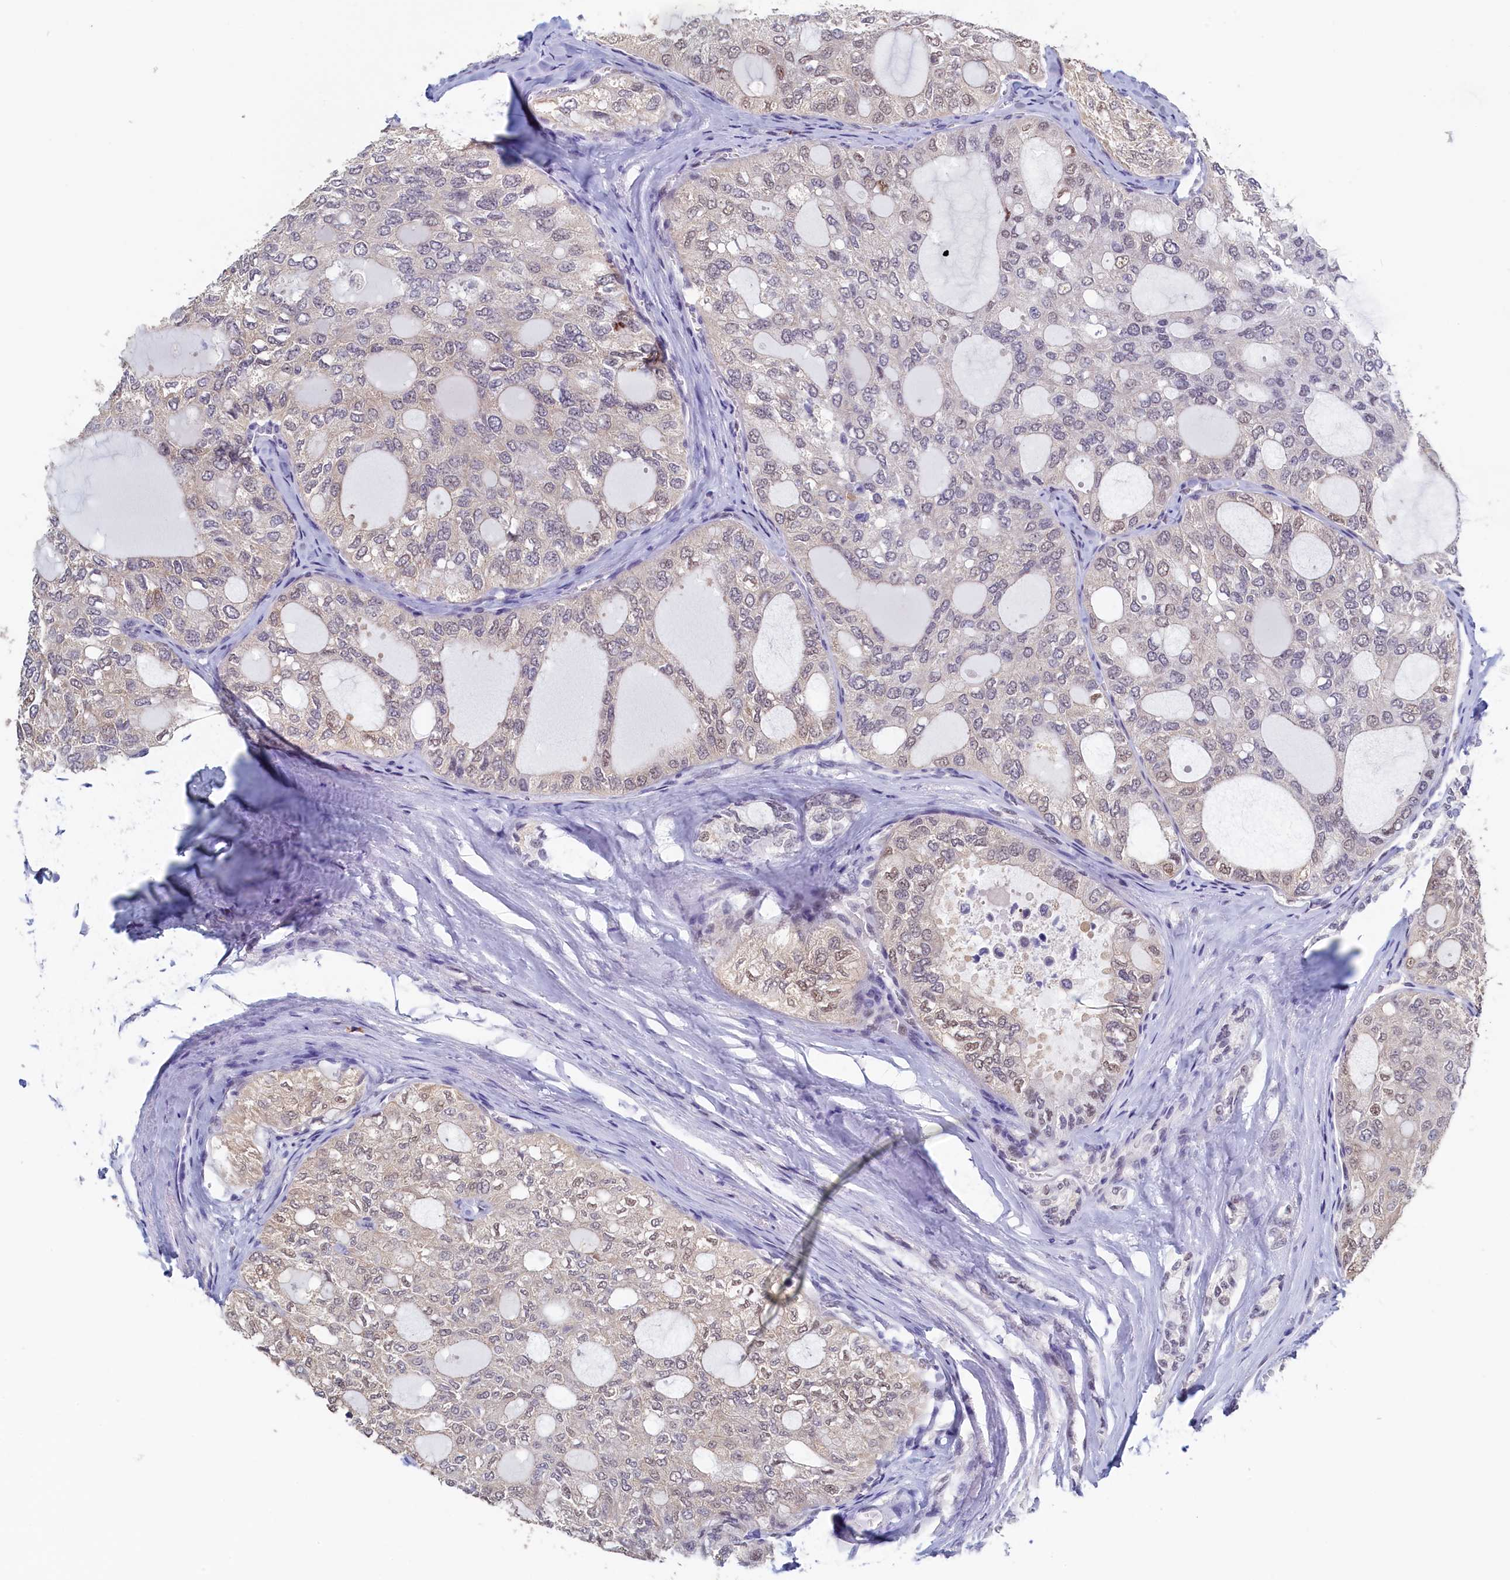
{"staining": {"intensity": "weak", "quantity": "<25%", "location": "nuclear"}, "tissue": "thyroid cancer", "cell_type": "Tumor cells", "image_type": "cancer", "snomed": [{"axis": "morphology", "description": "Follicular adenoma carcinoma, NOS"}, {"axis": "topography", "description": "Thyroid gland"}], "caption": "Image shows no significant protein staining in tumor cells of thyroid cancer (follicular adenoma carcinoma).", "gene": "MOSPD3", "patient": {"sex": "male", "age": 75}}